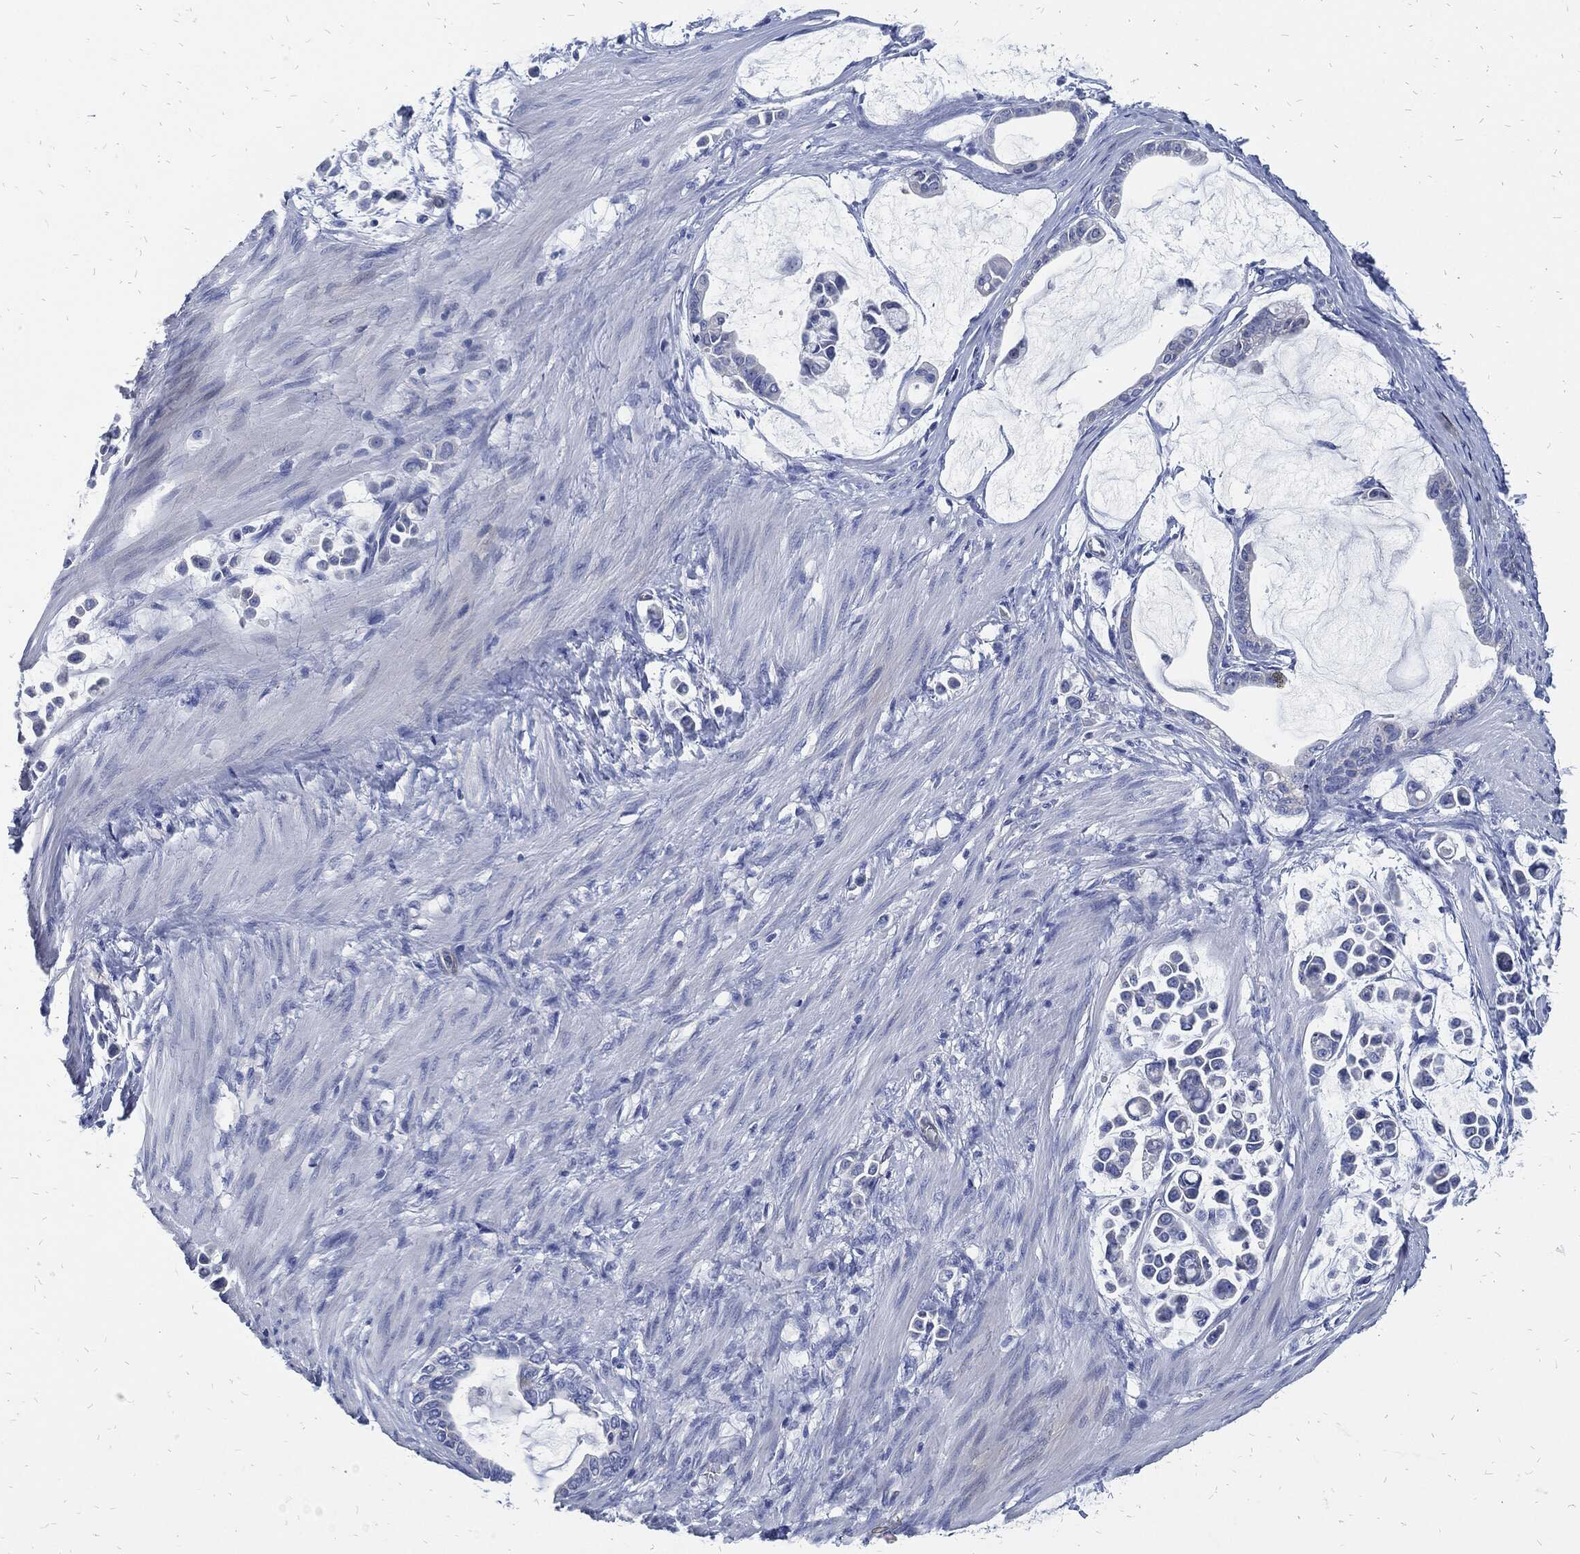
{"staining": {"intensity": "negative", "quantity": "none", "location": "none"}, "tissue": "stomach cancer", "cell_type": "Tumor cells", "image_type": "cancer", "snomed": [{"axis": "morphology", "description": "Adenocarcinoma, NOS"}, {"axis": "topography", "description": "Stomach"}], "caption": "Micrograph shows no protein expression in tumor cells of stomach cancer tissue.", "gene": "FABP4", "patient": {"sex": "male", "age": 82}}